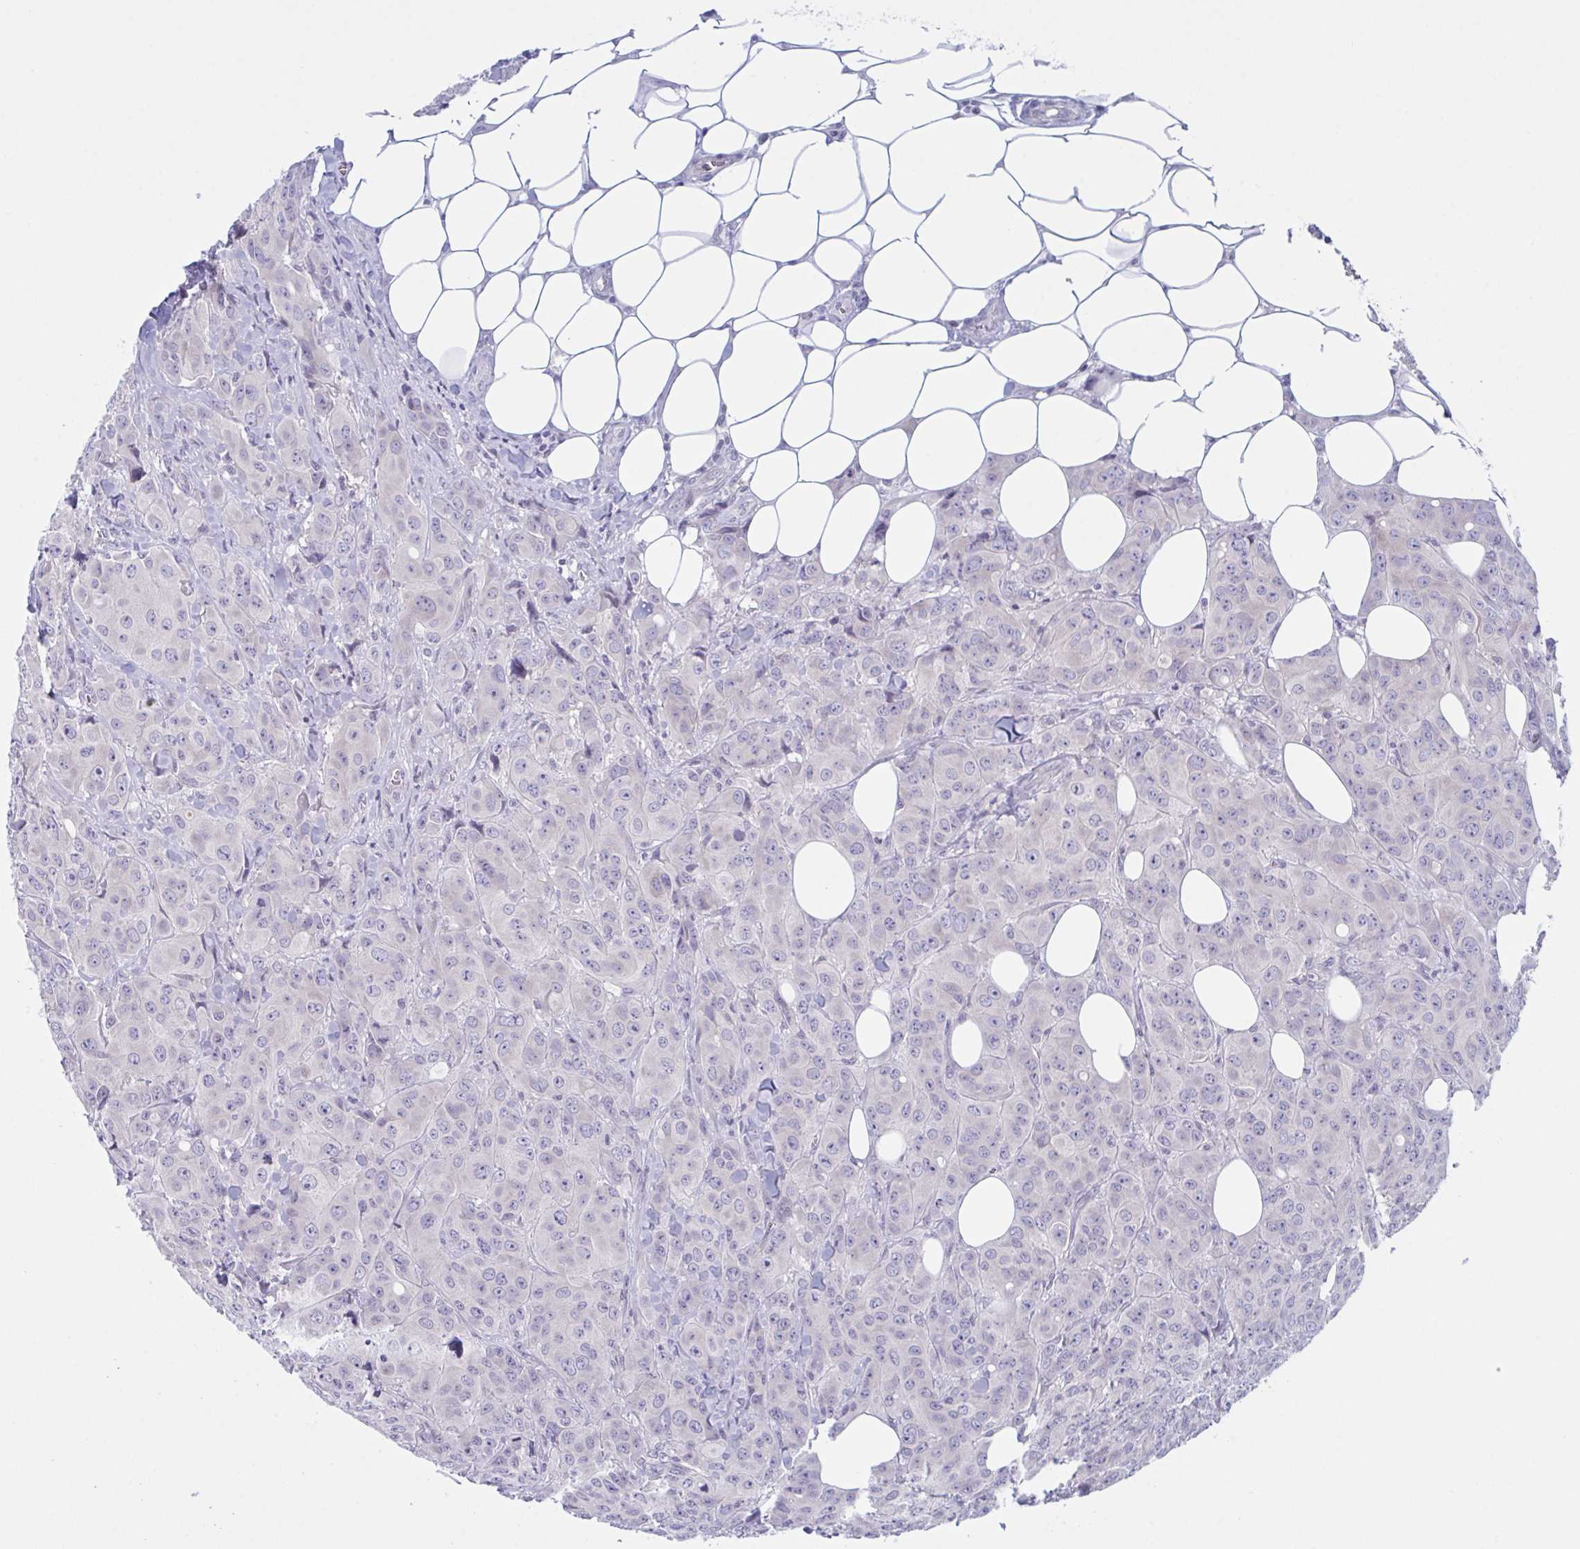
{"staining": {"intensity": "negative", "quantity": "none", "location": "none"}, "tissue": "breast cancer", "cell_type": "Tumor cells", "image_type": "cancer", "snomed": [{"axis": "morphology", "description": "Normal tissue, NOS"}, {"axis": "morphology", "description": "Duct carcinoma"}, {"axis": "topography", "description": "Breast"}], "caption": "Immunohistochemistry (IHC) micrograph of neoplastic tissue: human invasive ductal carcinoma (breast) stained with DAB (3,3'-diaminobenzidine) shows no significant protein expression in tumor cells.", "gene": "NAA30", "patient": {"sex": "female", "age": 43}}